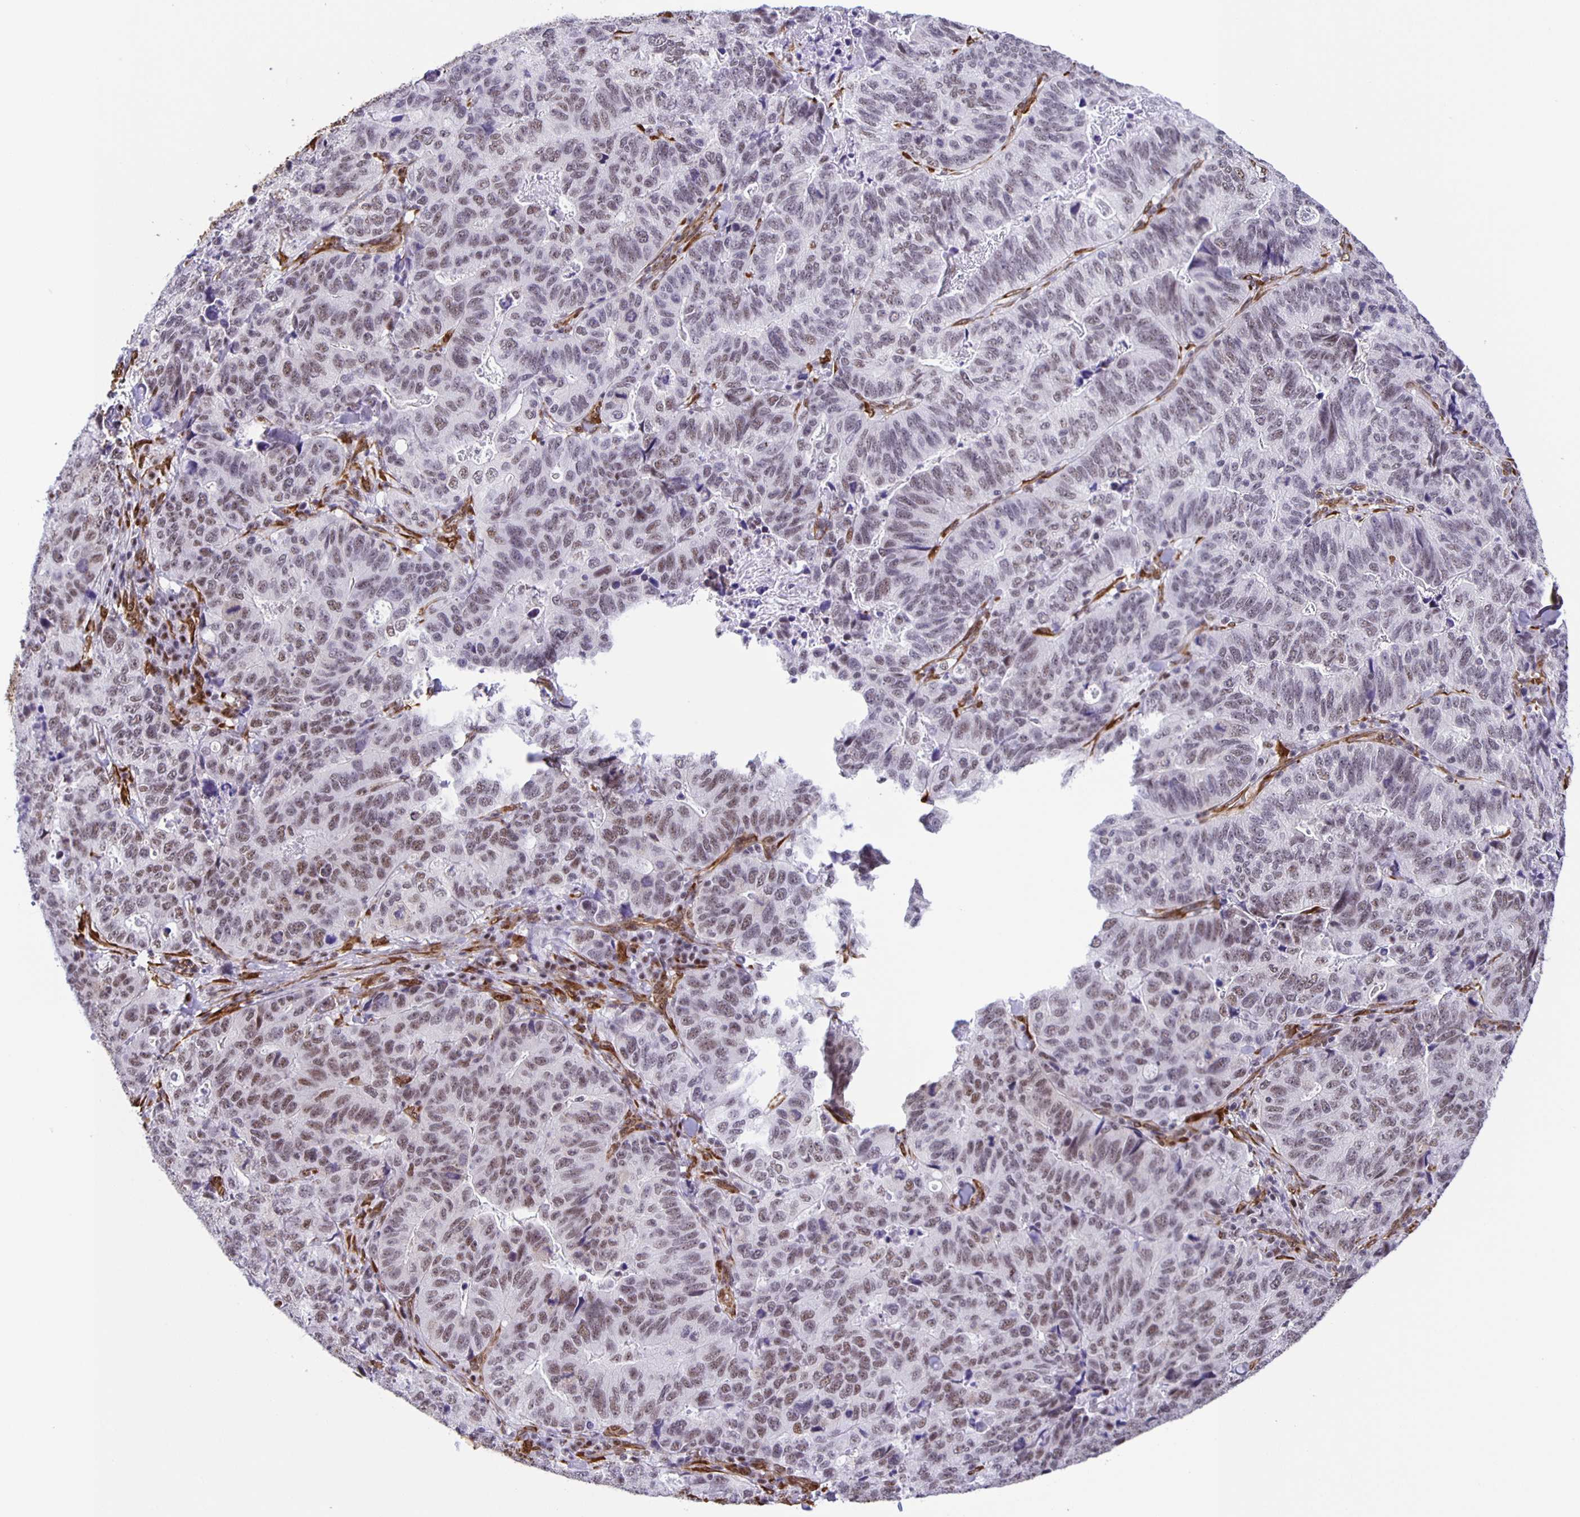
{"staining": {"intensity": "moderate", "quantity": "25%-75%", "location": "nuclear"}, "tissue": "stomach cancer", "cell_type": "Tumor cells", "image_type": "cancer", "snomed": [{"axis": "morphology", "description": "Adenocarcinoma, NOS"}, {"axis": "topography", "description": "Stomach, upper"}], "caption": "Stomach adenocarcinoma was stained to show a protein in brown. There is medium levels of moderate nuclear expression in approximately 25%-75% of tumor cells.", "gene": "ZRANB2", "patient": {"sex": "female", "age": 67}}